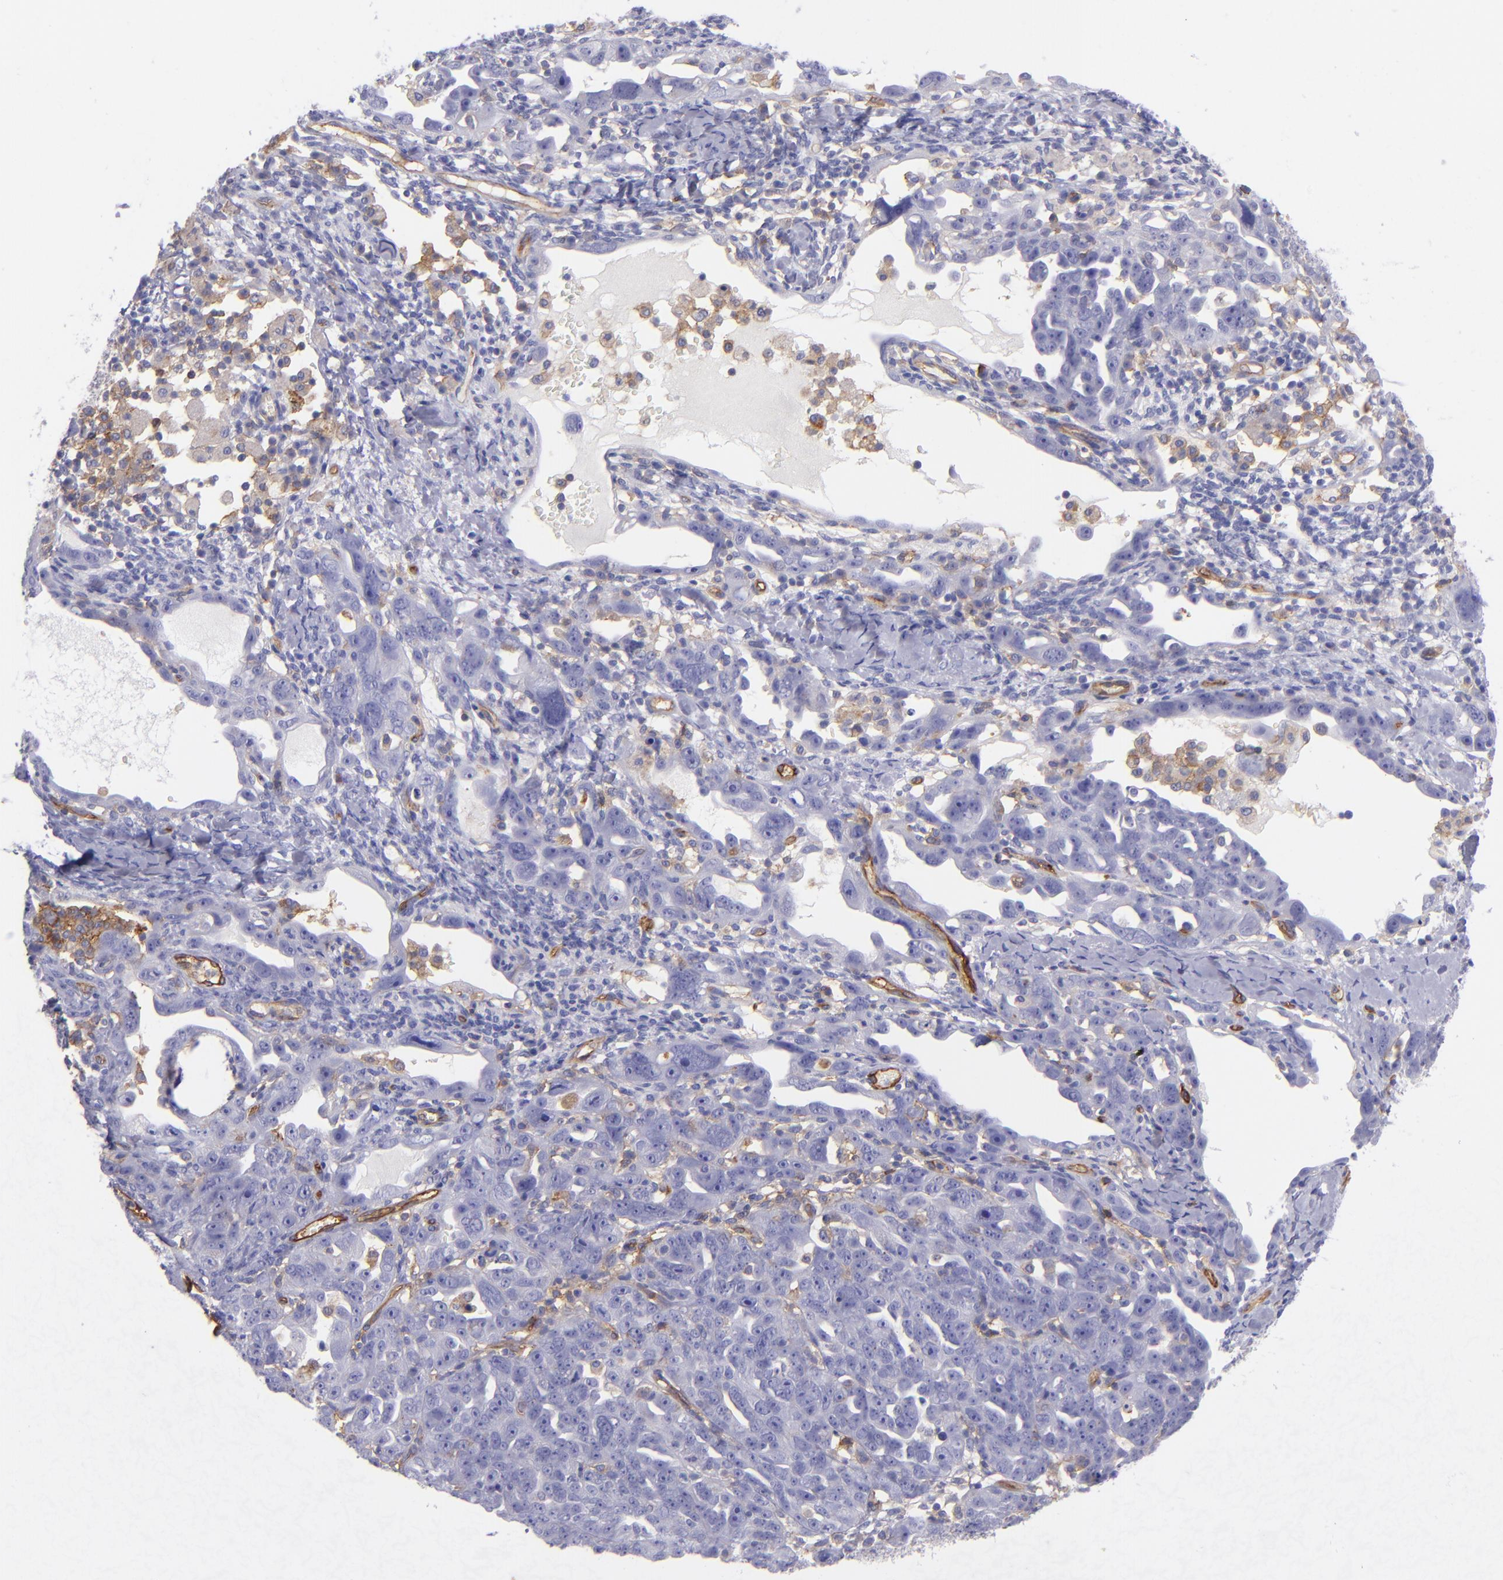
{"staining": {"intensity": "weak", "quantity": "<25%", "location": "cytoplasmic/membranous"}, "tissue": "ovarian cancer", "cell_type": "Tumor cells", "image_type": "cancer", "snomed": [{"axis": "morphology", "description": "Cystadenocarcinoma, serous, NOS"}, {"axis": "topography", "description": "Ovary"}], "caption": "Immunohistochemical staining of human ovarian serous cystadenocarcinoma reveals no significant expression in tumor cells.", "gene": "ENTPD1", "patient": {"sex": "female", "age": 66}}